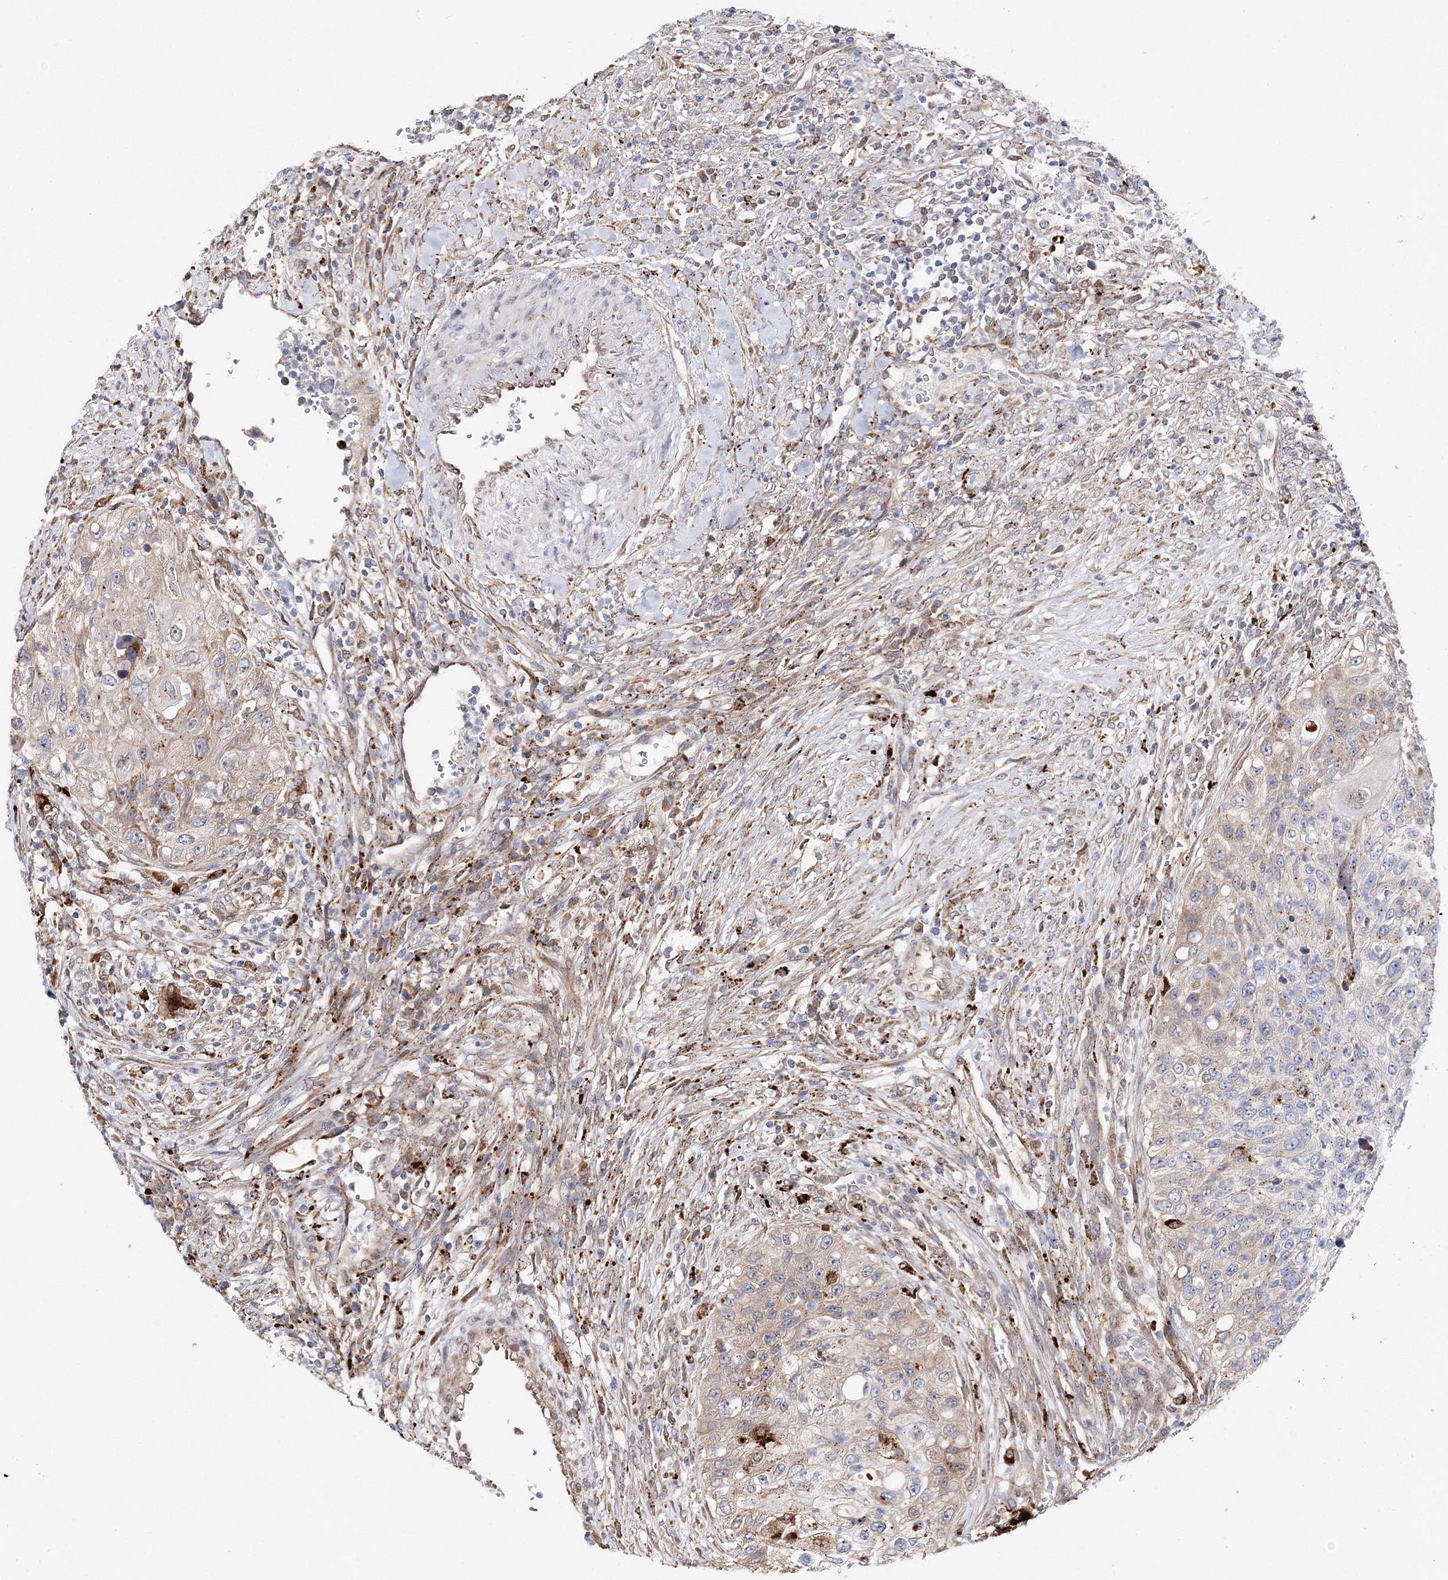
{"staining": {"intensity": "weak", "quantity": "25%-75%", "location": "cytoplasmic/membranous"}, "tissue": "urothelial cancer", "cell_type": "Tumor cells", "image_type": "cancer", "snomed": [{"axis": "morphology", "description": "Urothelial carcinoma, High grade"}, {"axis": "topography", "description": "Urinary bladder"}], "caption": "Immunohistochemical staining of urothelial cancer demonstrates weak cytoplasmic/membranous protein expression in about 25%-75% of tumor cells. The staining is performed using DAB (3,3'-diaminobenzidine) brown chromogen to label protein expression. The nuclei are counter-stained blue using hematoxylin.", "gene": "C3orf38", "patient": {"sex": "female", "age": 60}}